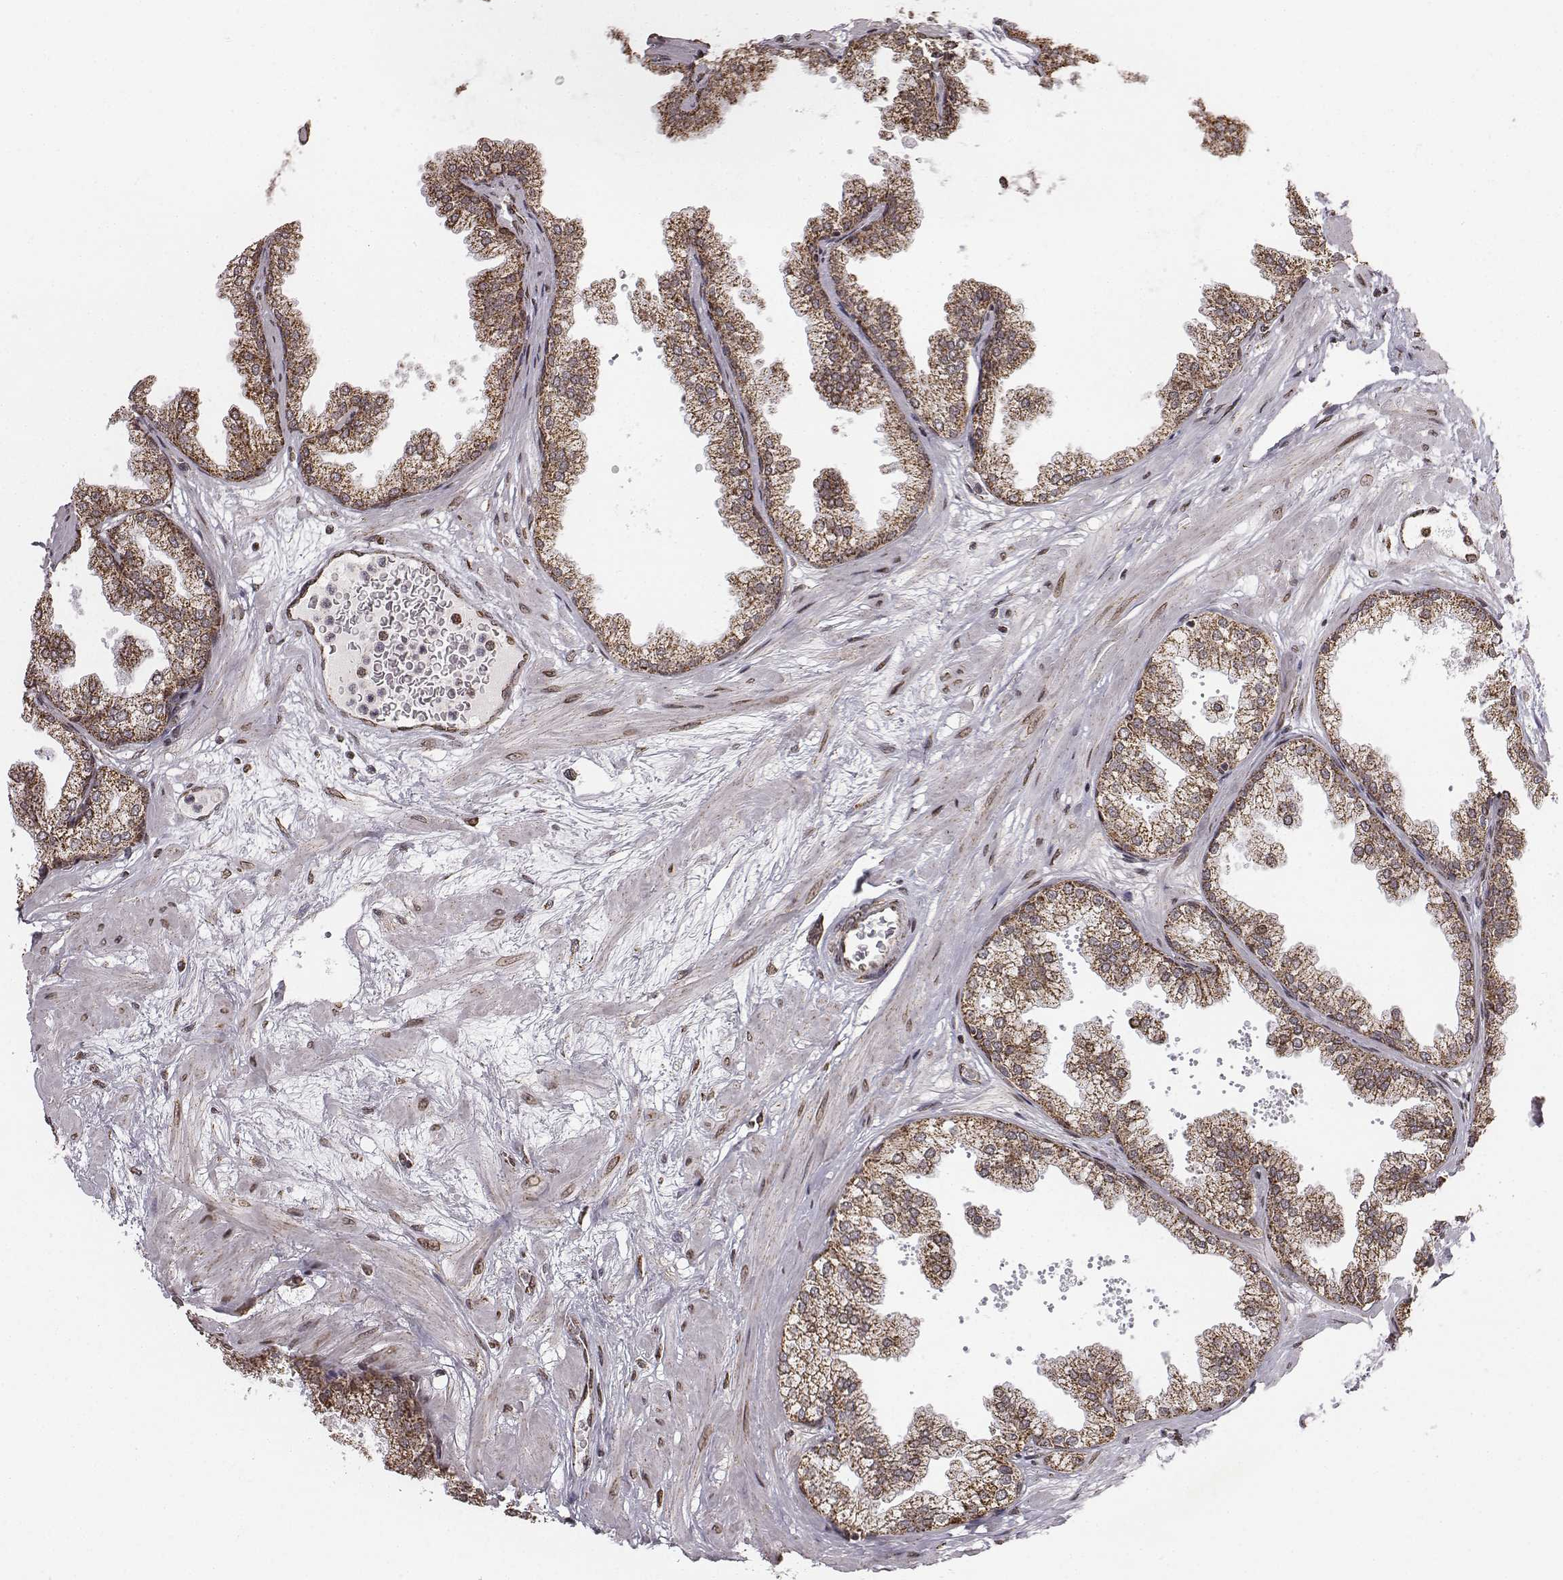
{"staining": {"intensity": "moderate", "quantity": ">75%", "location": "cytoplasmic/membranous"}, "tissue": "prostate", "cell_type": "Glandular cells", "image_type": "normal", "snomed": [{"axis": "morphology", "description": "Normal tissue, NOS"}, {"axis": "topography", "description": "Prostate"}], "caption": "Immunohistochemistry (IHC) of normal human prostate exhibits medium levels of moderate cytoplasmic/membranous staining in approximately >75% of glandular cells.", "gene": "ACOT2", "patient": {"sex": "male", "age": 37}}